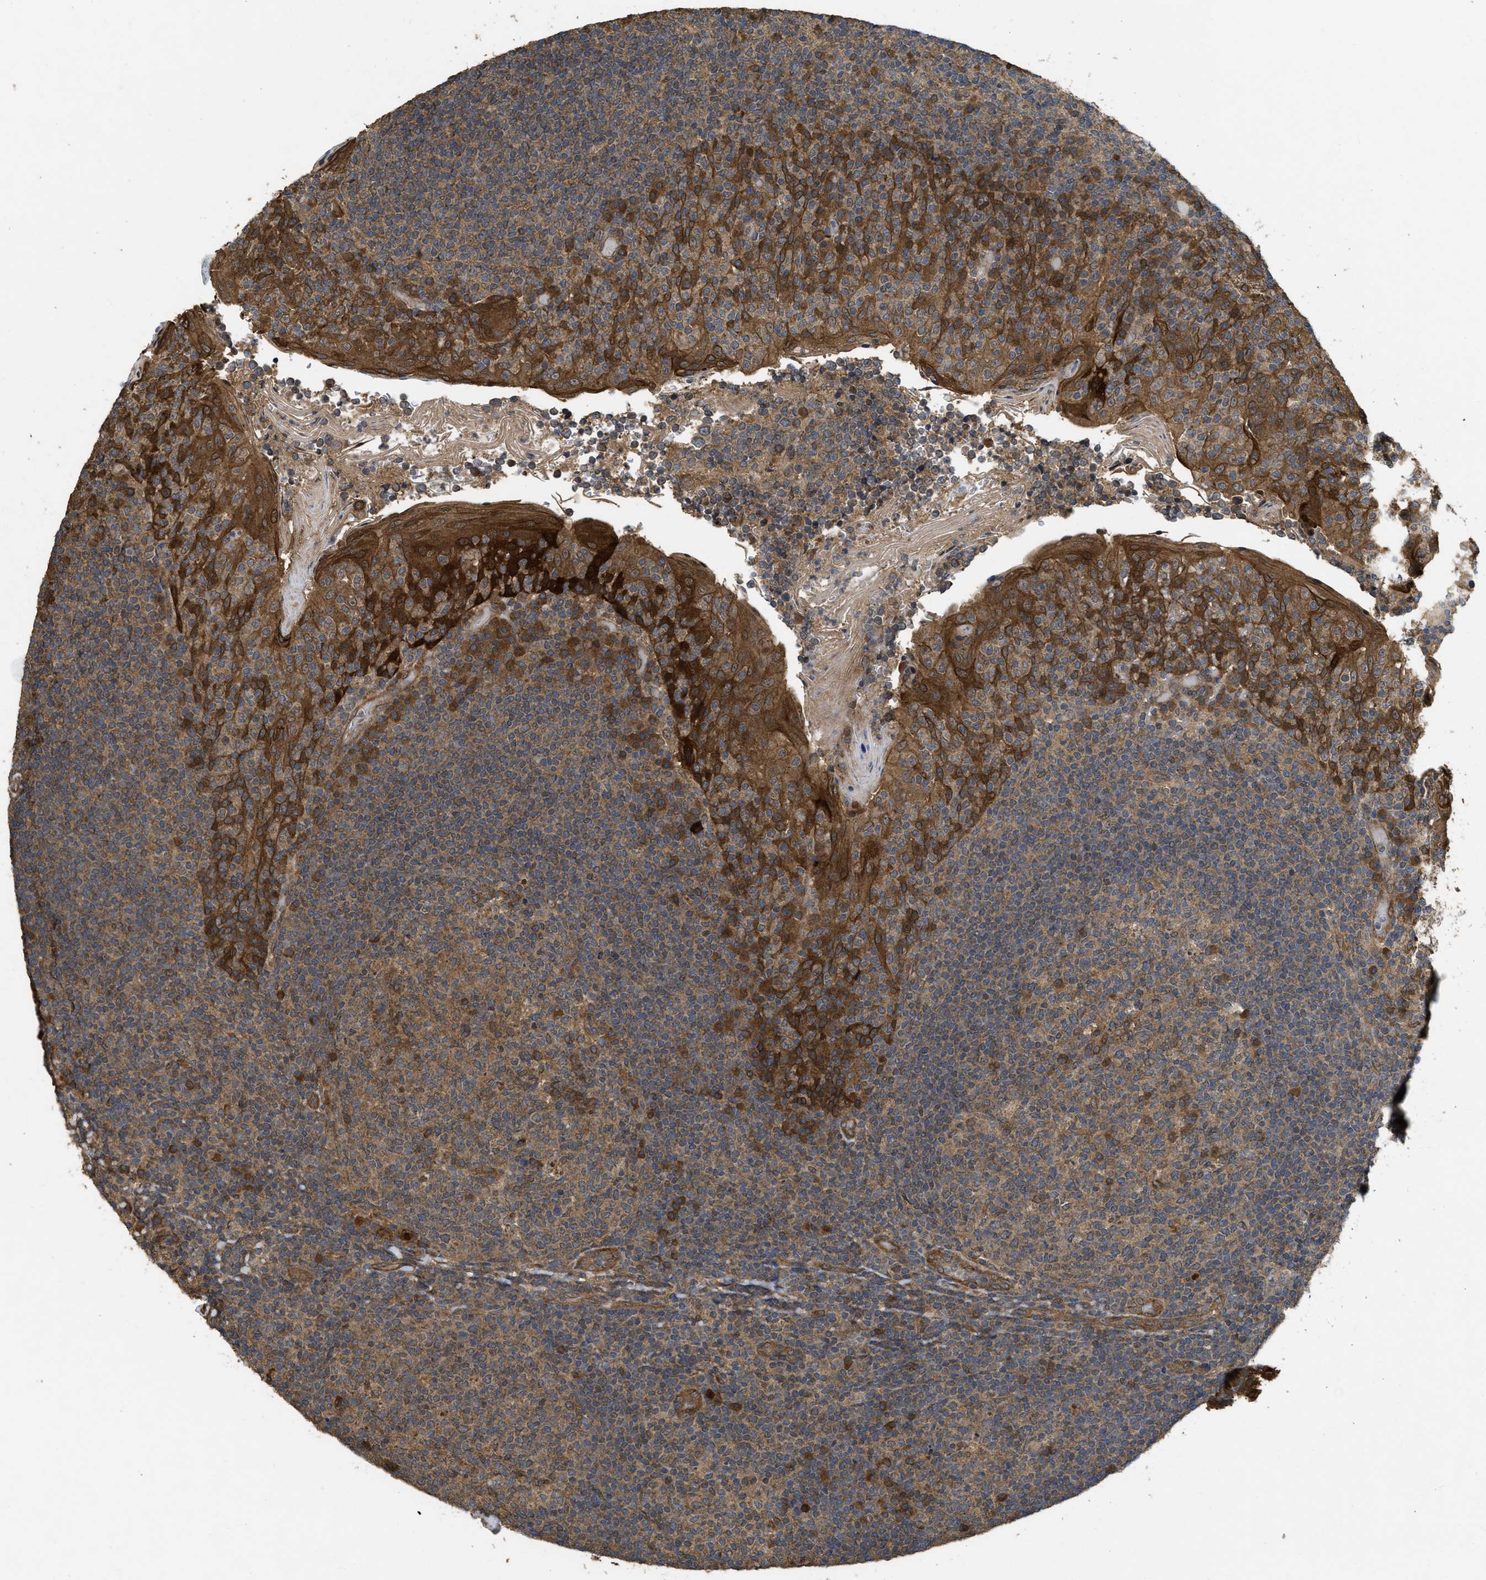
{"staining": {"intensity": "moderate", "quantity": "25%-75%", "location": "cytoplasmic/membranous"}, "tissue": "tonsil", "cell_type": "Germinal center cells", "image_type": "normal", "snomed": [{"axis": "morphology", "description": "Normal tissue, NOS"}, {"axis": "topography", "description": "Tonsil"}], "caption": "Moderate cytoplasmic/membranous expression for a protein is present in about 25%-75% of germinal center cells of benign tonsil using IHC.", "gene": "FZD6", "patient": {"sex": "female", "age": 19}}